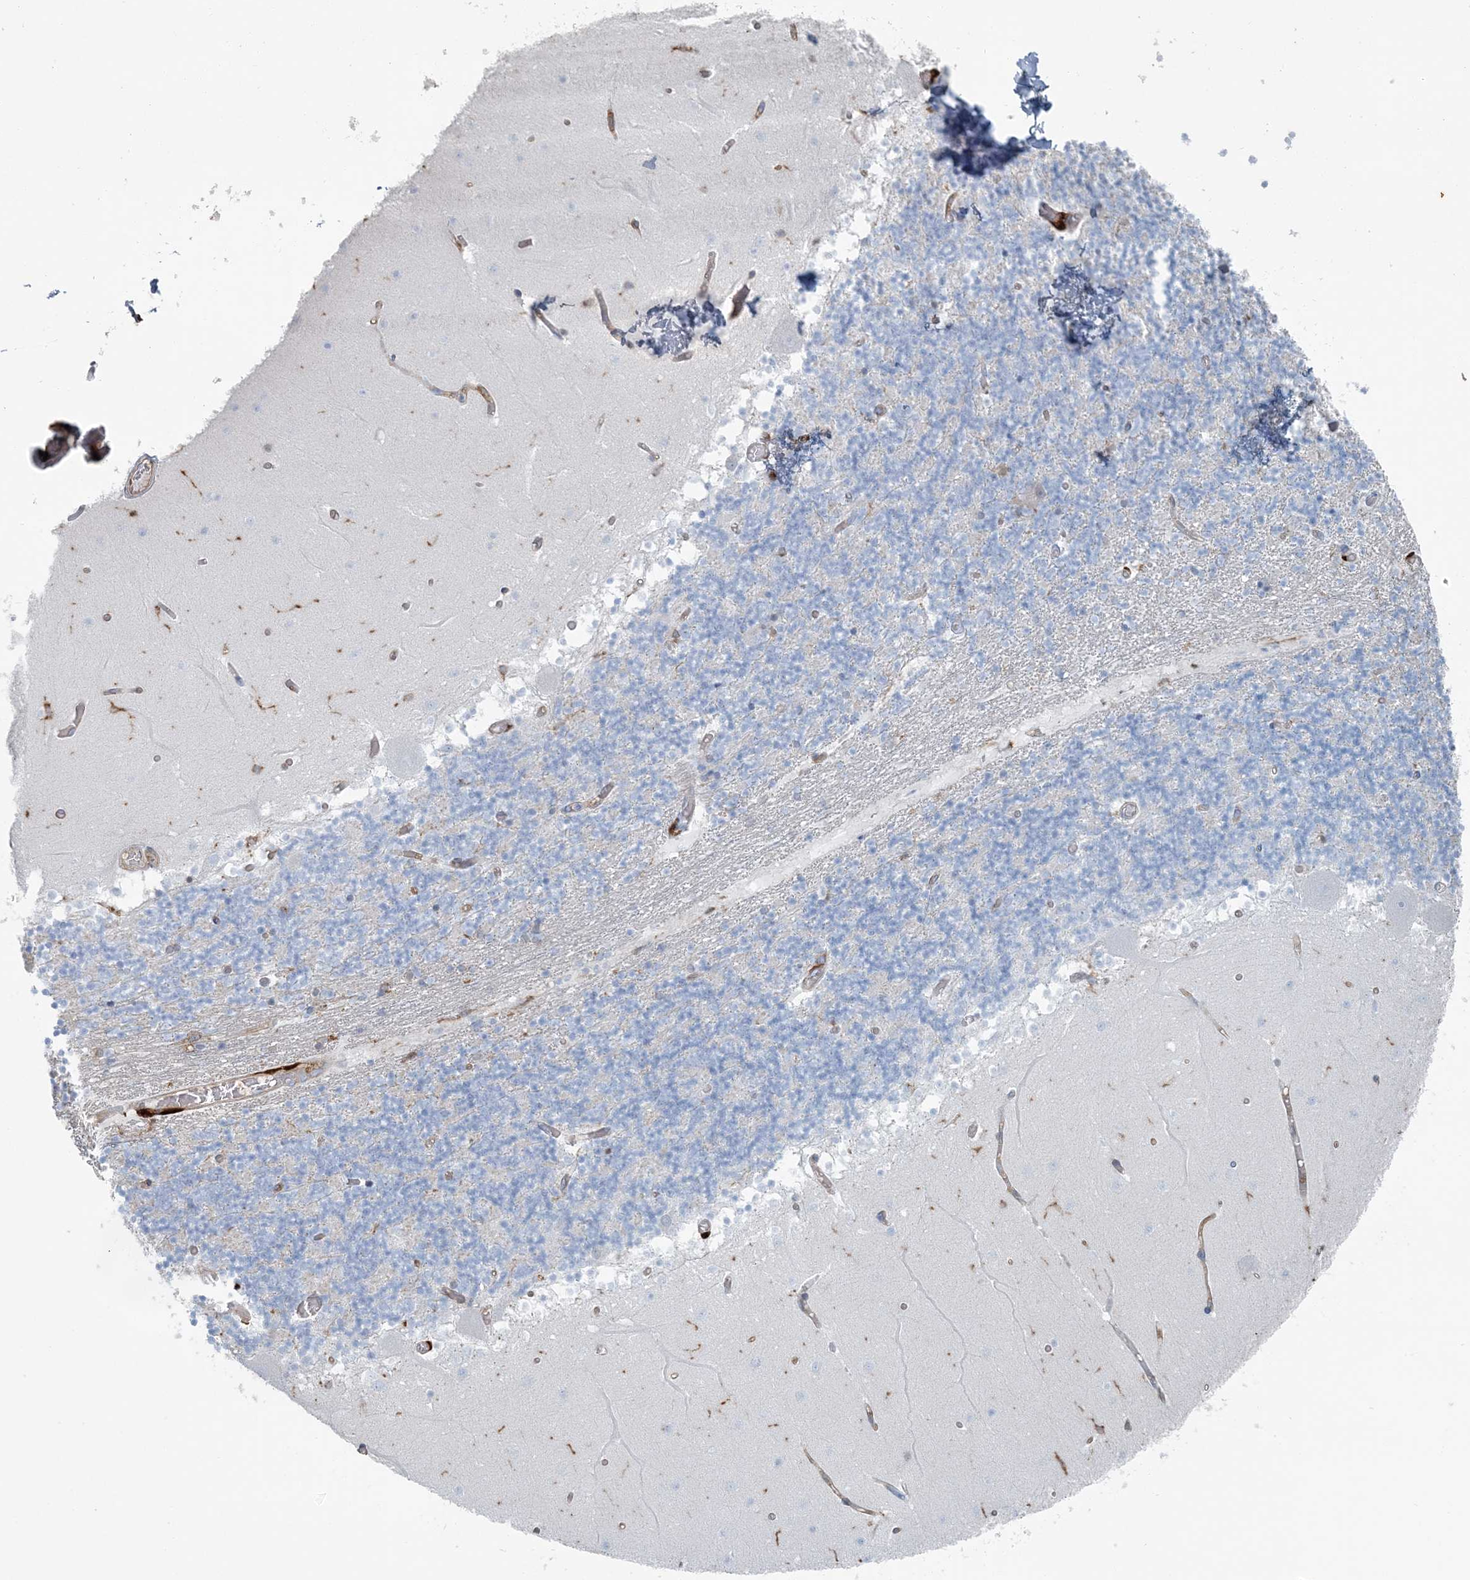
{"staining": {"intensity": "negative", "quantity": "none", "location": "none"}, "tissue": "cerebellum", "cell_type": "Cells in granular layer", "image_type": "normal", "snomed": [{"axis": "morphology", "description": "Normal tissue, NOS"}, {"axis": "topography", "description": "Cerebellum"}], "caption": "A high-resolution photomicrograph shows immunohistochemistry (IHC) staining of benign cerebellum, which exhibits no significant expression in cells in granular layer.", "gene": "SNX2", "patient": {"sex": "female", "age": 28}}